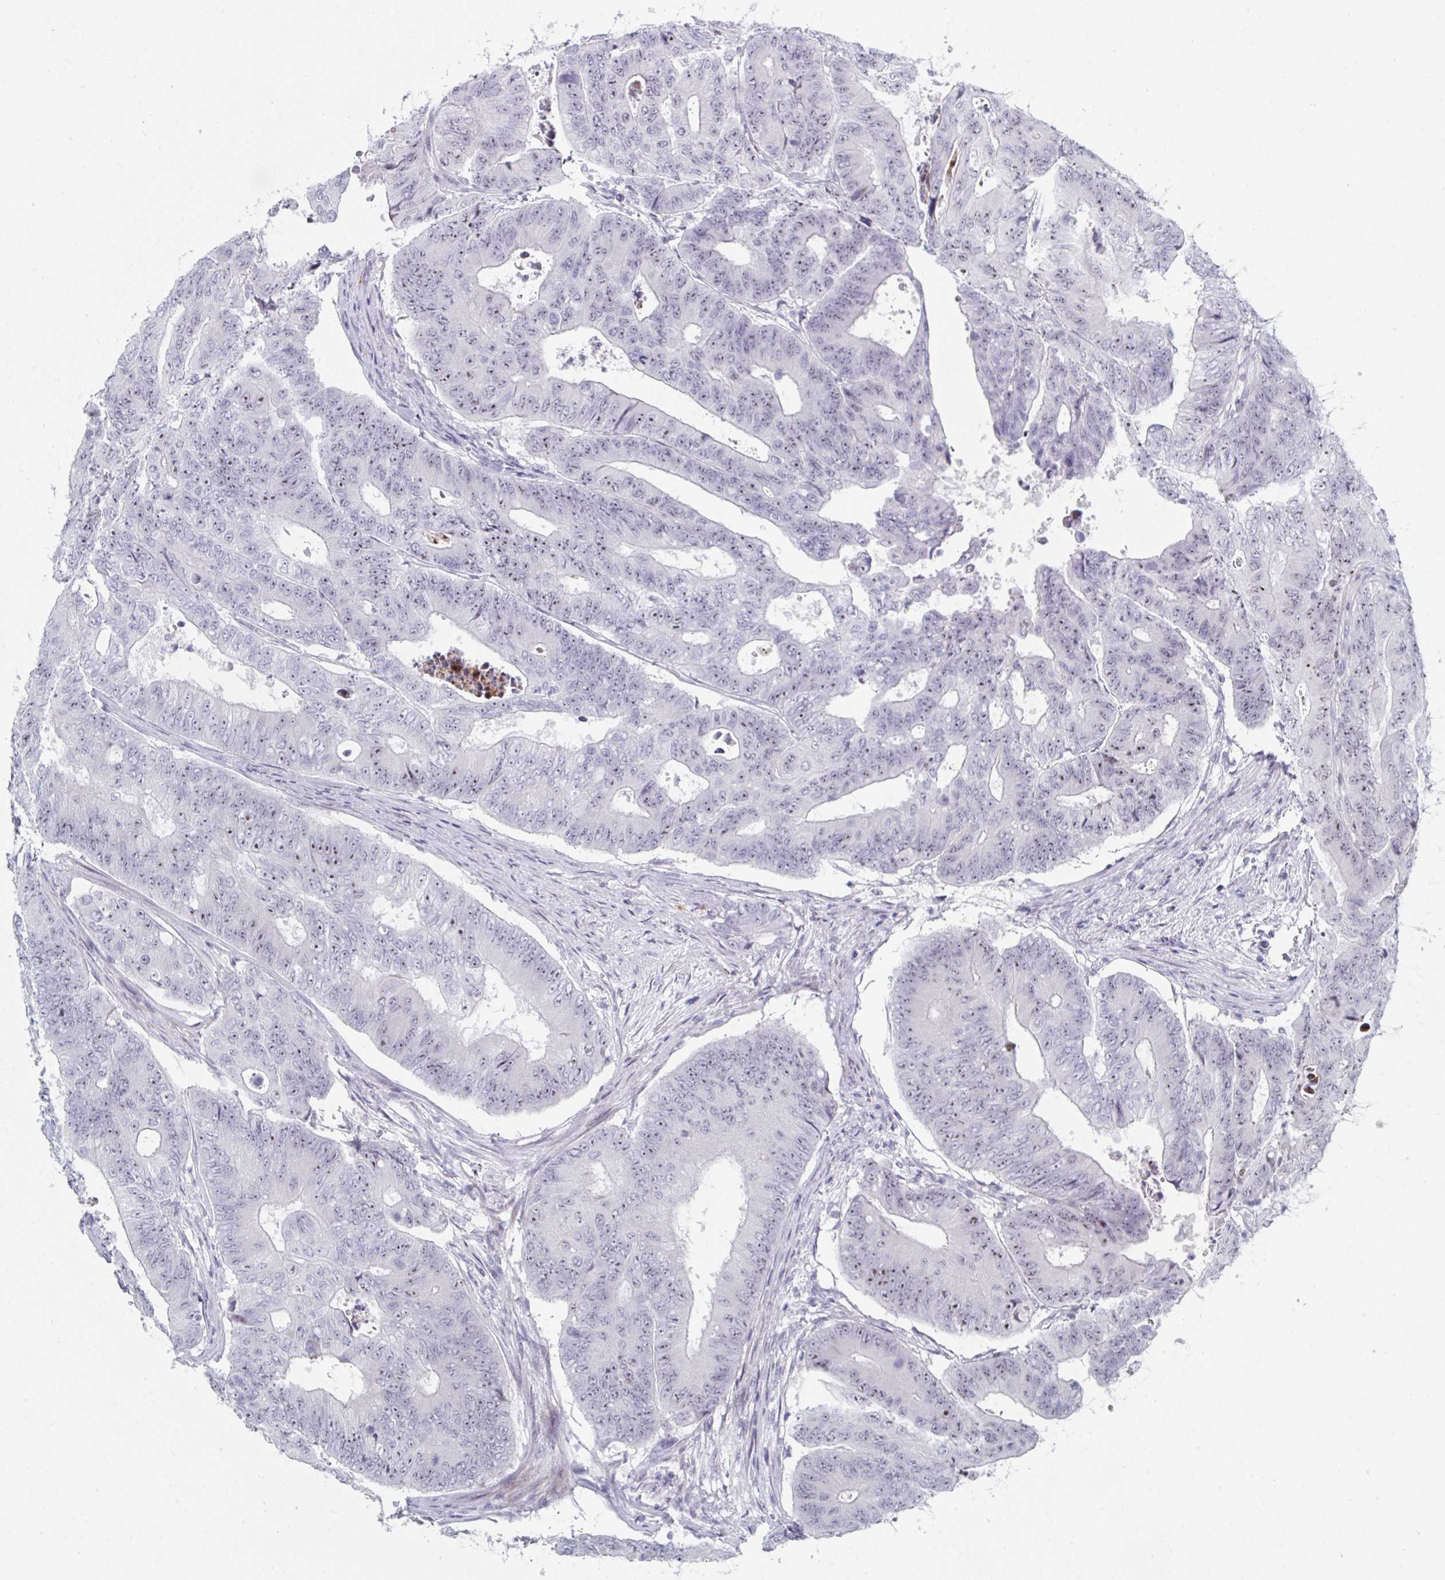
{"staining": {"intensity": "moderate", "quantity": ">75%", "location": "nuclear"}, "tissue": "colorectal cancer", "cell_type": "Tumor cells", "image_type": "cancer", "snomed": [{"axis": "morphology", "description": "Adenocarcinoma, NOS"}, {"axis": "topography", "description": "Colon"}], "caption": "Immunohistochemistry histopathology image of human adenocarcinoma (colorectal) stained for a protein (brown), which displays medium levels of moderate nuclear expression in about >75% of tumor cells.", "gene": "NR1H2", "patient": {"sex": "female", "age": 48}}